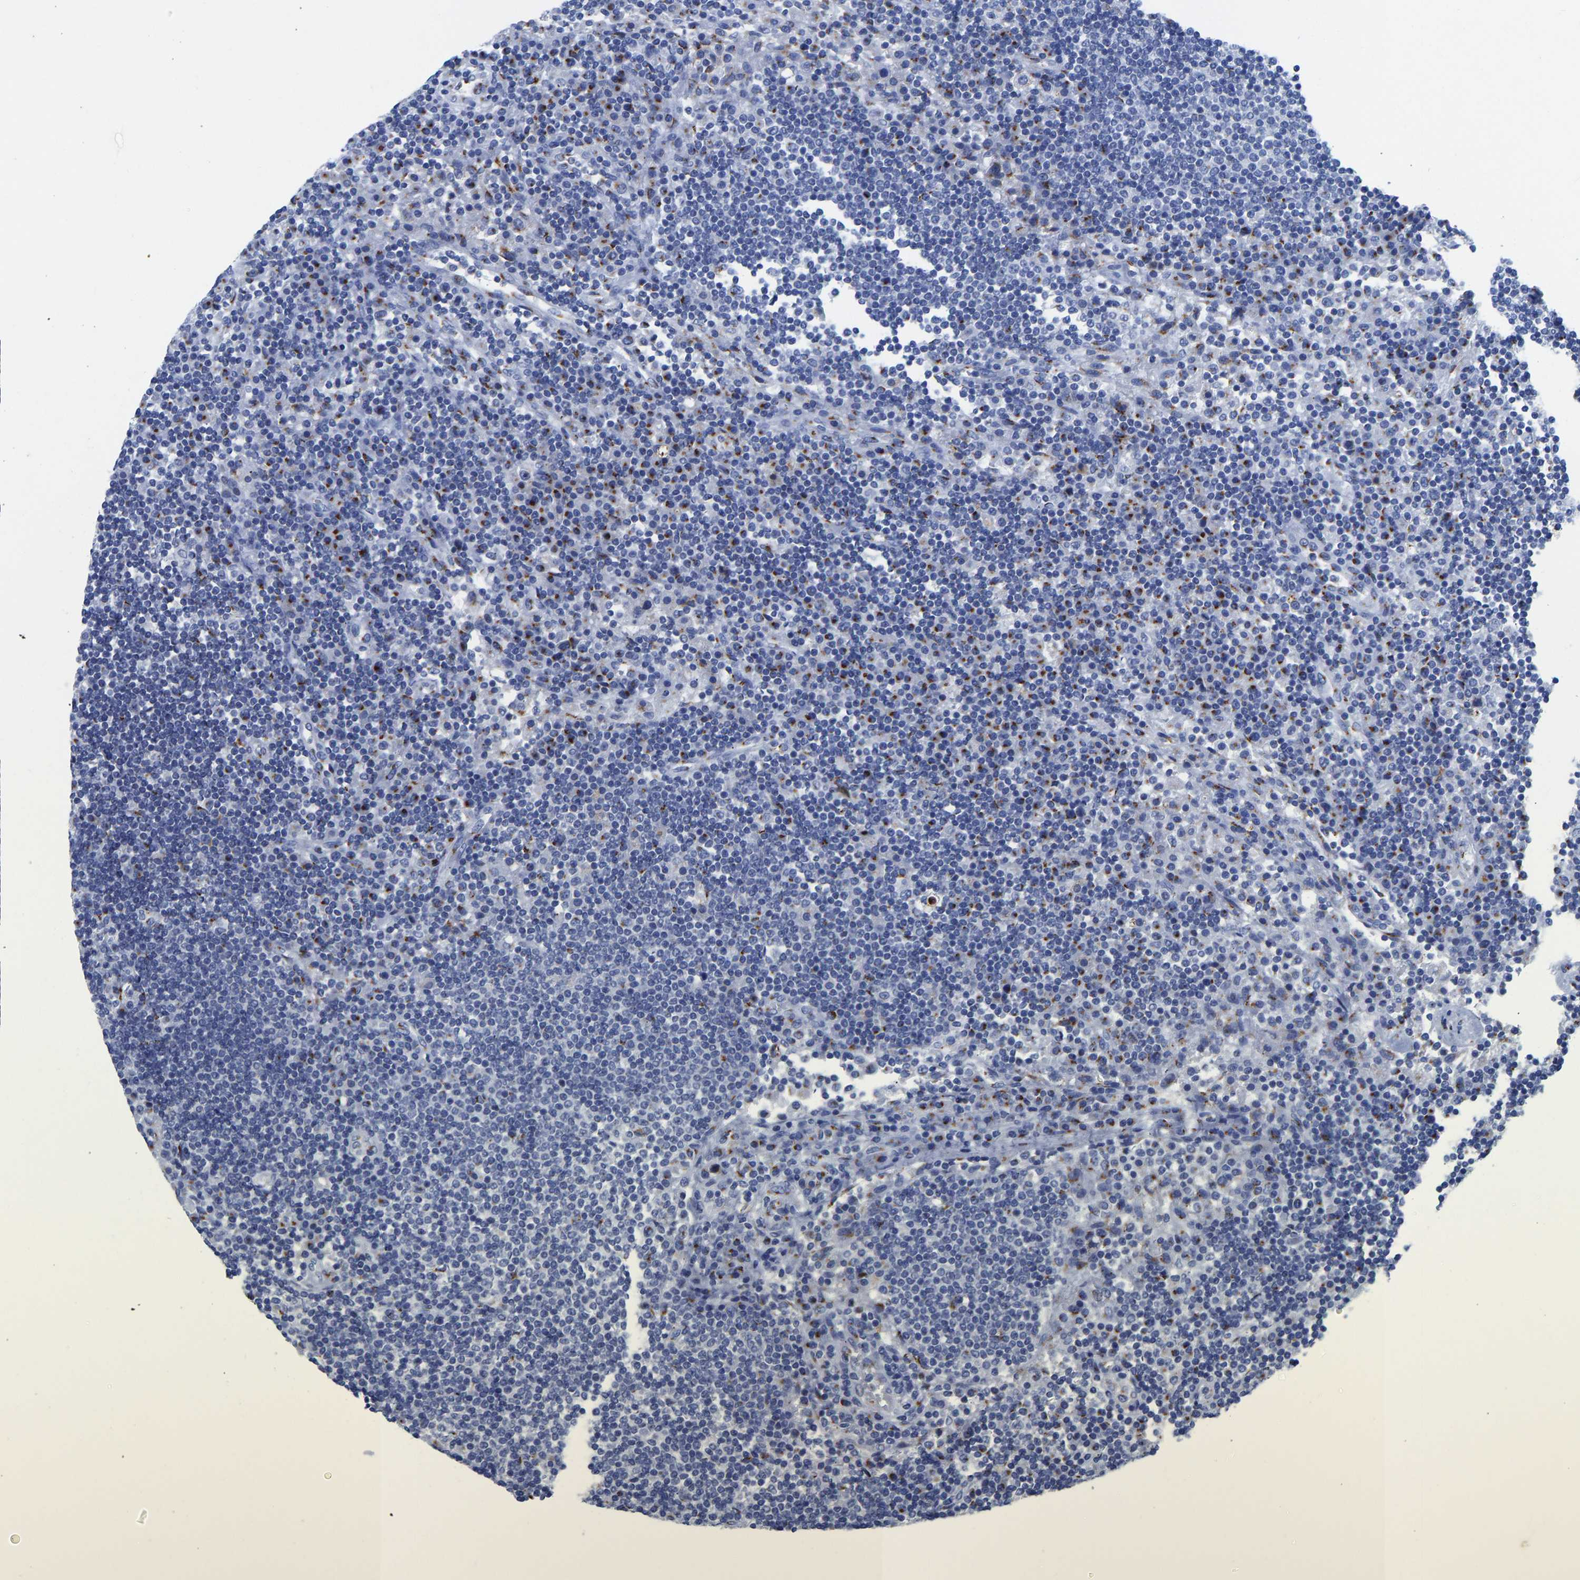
{"staining": {"intensity": "negative", "quantity": "none", "location": "none"}, "tissue": "lymph node", "cell_type": "Germinal center cells", "image_type": "normal", "snomed": [{"axis": "morphology", "description": "Normal tissue, NOS"}, {"axis": "topography", "description": "Lymph node"}], "caption": "High power microscopy histopathology image of an immunohistochemistry image of normal lymph node, revealing no significant expression in germinal center cells.", "gene": "TMEM87A", "patient": {"sex": "female", "age": 53}}